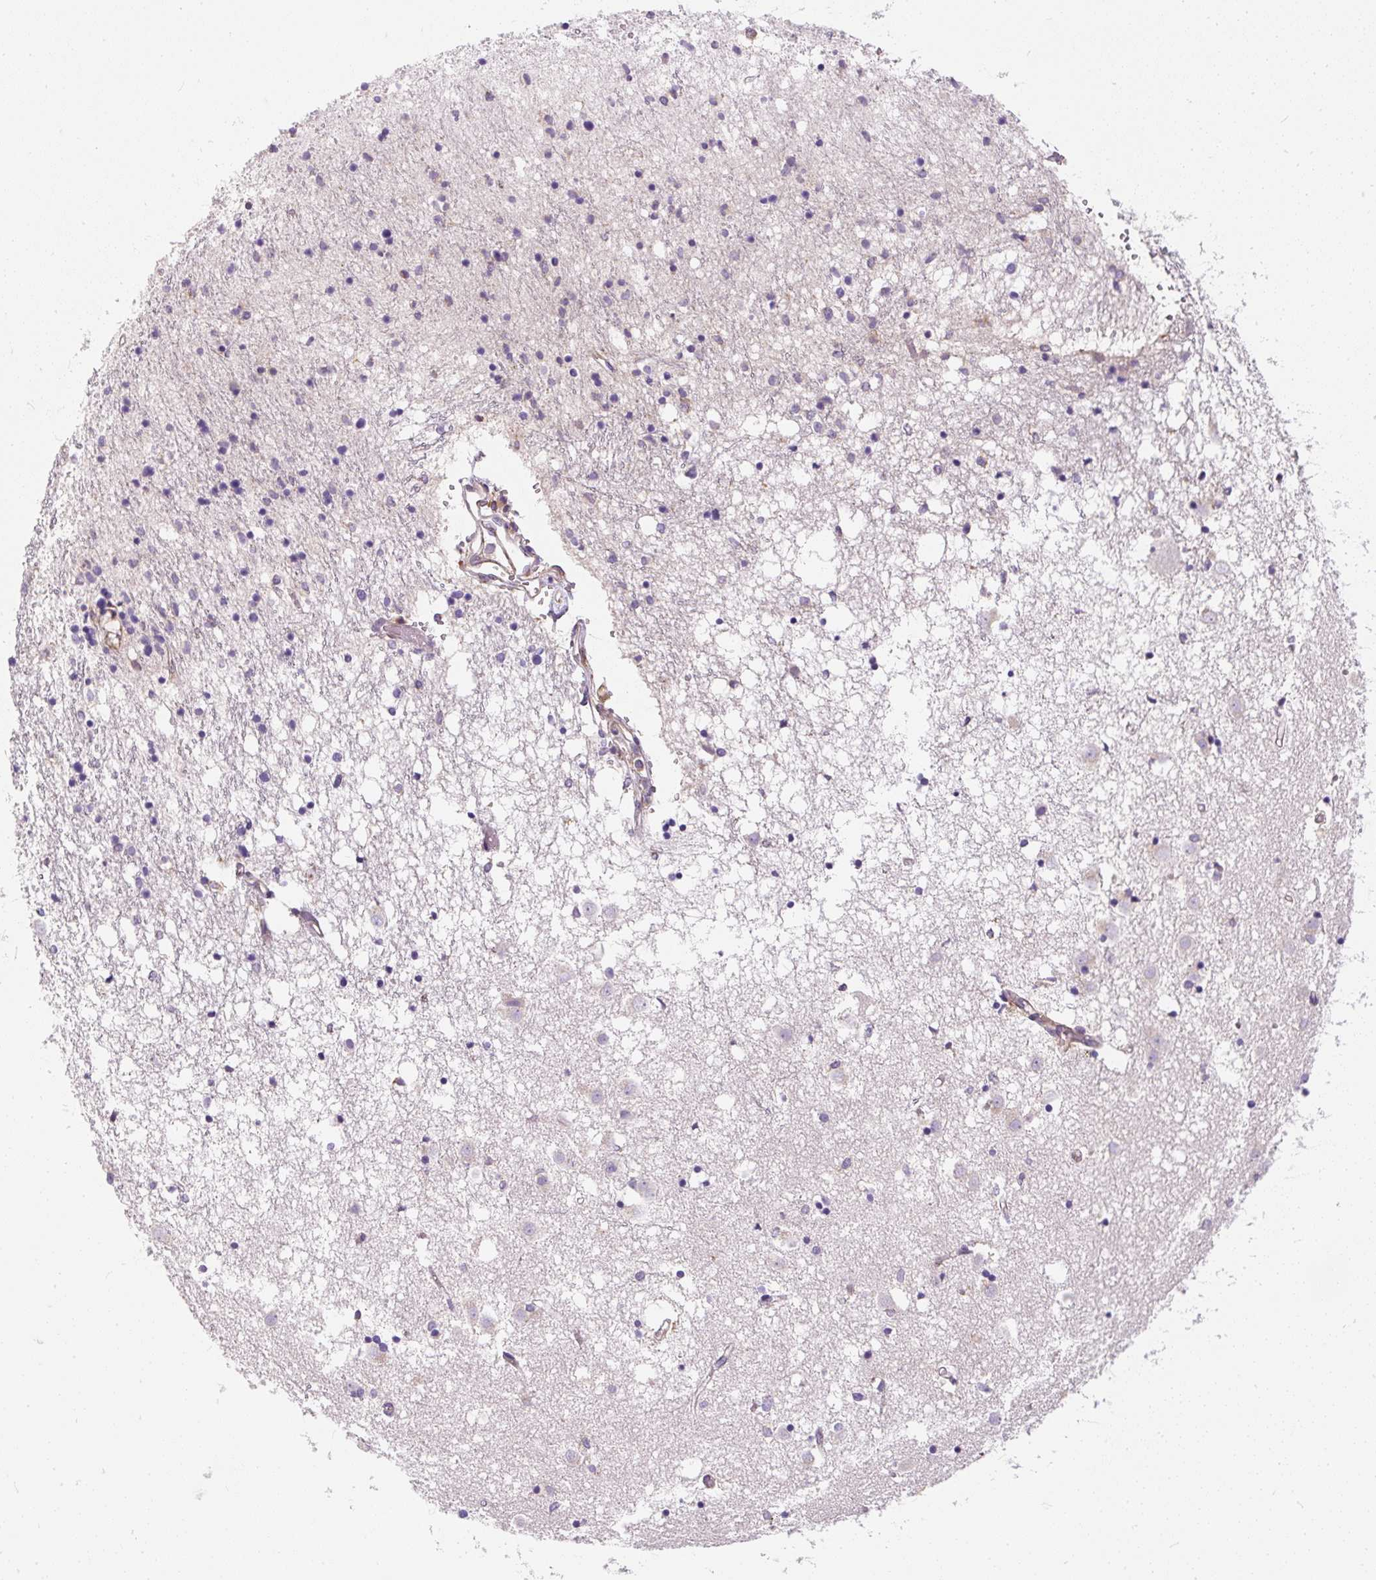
{"staining": {"intensity": "weak", "quantity": "25%-75%", "location": "cytoplasmic/membranous"}, "tissue": "caudate", "cell_type": "Glial cells", "image_type": "normal", "snomed": [{"axis": "morphology", "description": "Normal tissue, NOS"}, {"axis": "topography", "description": "Lateral ventricle wall"}], "caption": "Glial cells demonstrate low levels of weak cytoplasmic/membranous positivity in about 25%-75% of cells in normal human caudate.", "gene": "CYP20A1", "patient": {"sex": "male", "age": 70}}